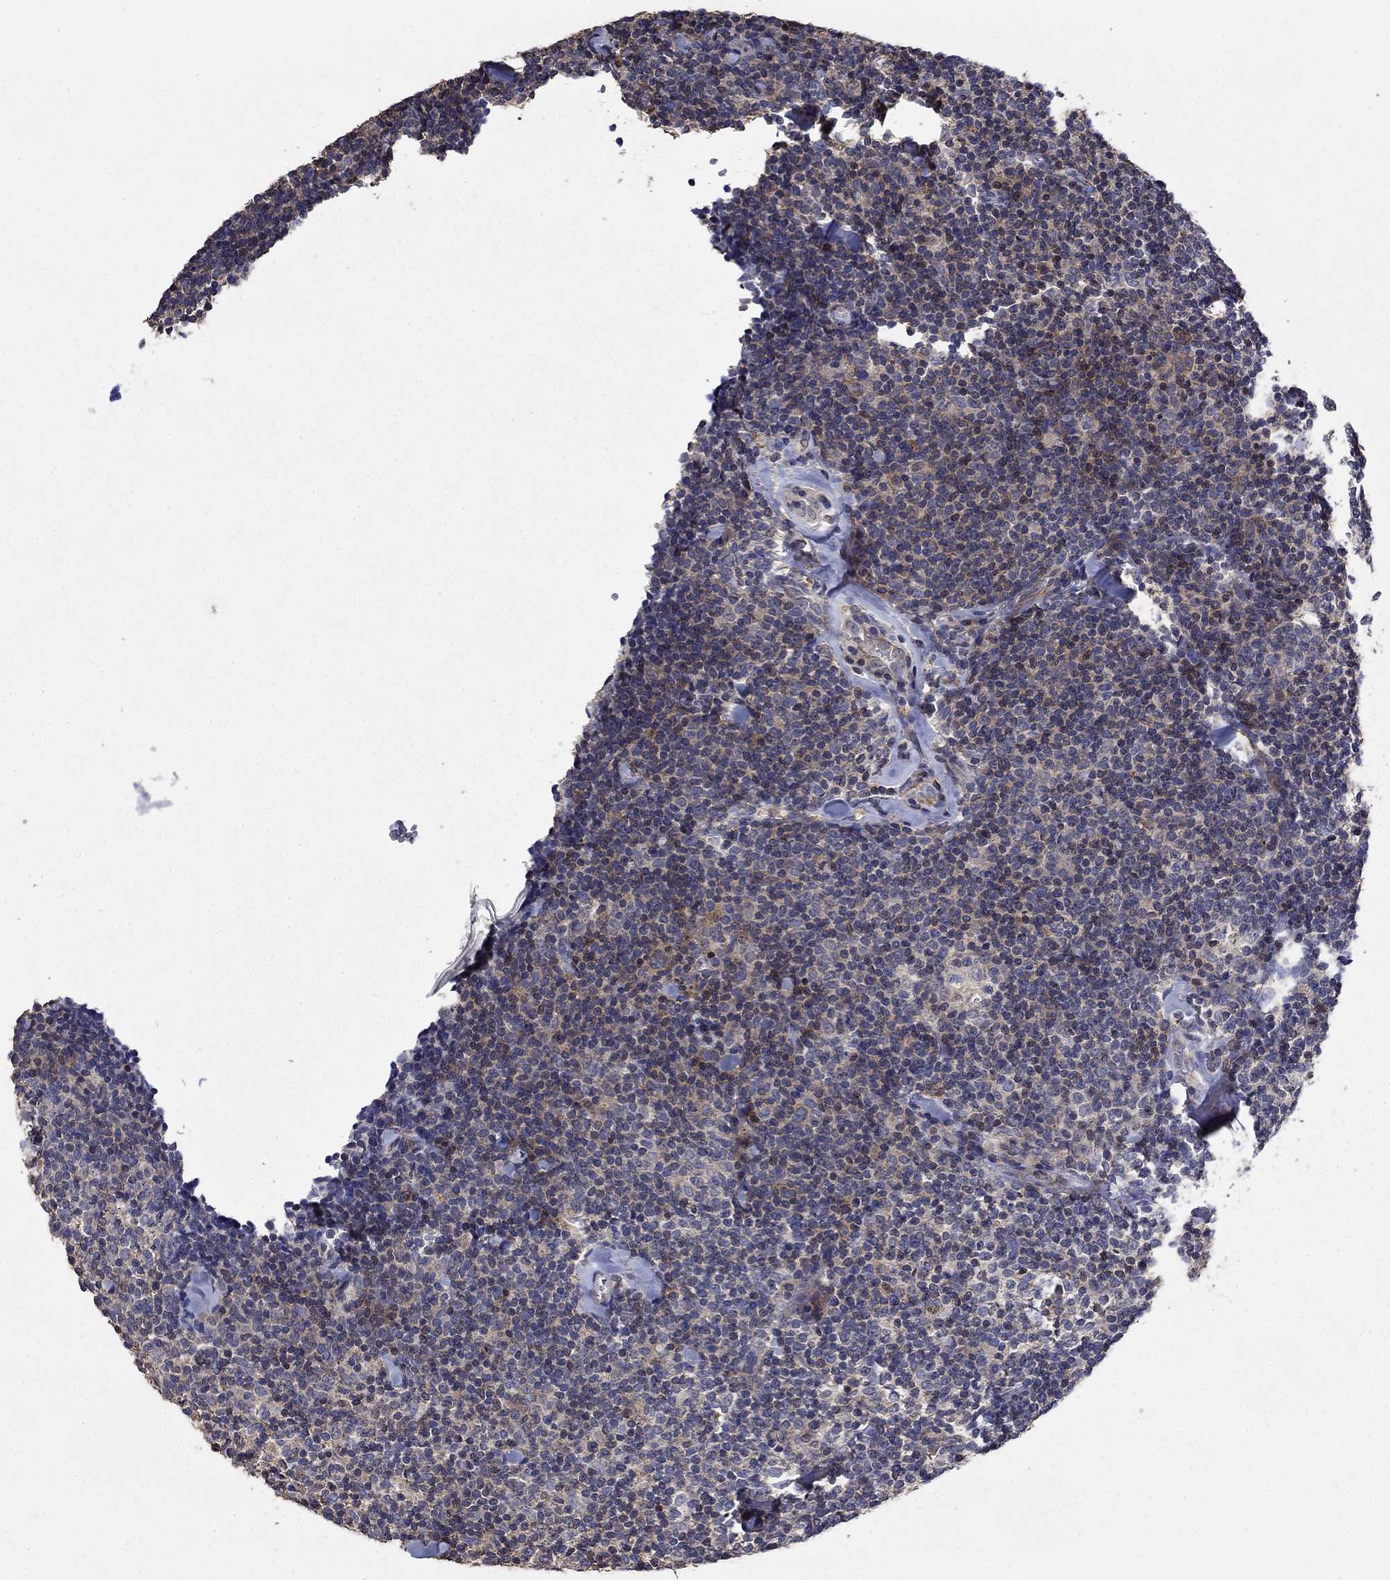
{"staining": {"intensity": "negative", "quantity": "none", "location": "none"}, "tissue": "lymphoma", "cell_type": "Tumor cells", "image_type": "cancer", "snomed": [{"axis": "morphology", "description": "Malignant lymphoma, non-Hodgkin's type, Low grade"}, {"axis": "topography", "description": "Lymph node"}], "caption": "A high-resolution photomicrograph shows immunohistochemistry (IHC) staining of low-grade malignant lymphoma, non-Hodgkin's type, which exhibits no significant staining in tumor cells.", "gene": "DVL1", "patient": {"sex": "female", "age": 56}}